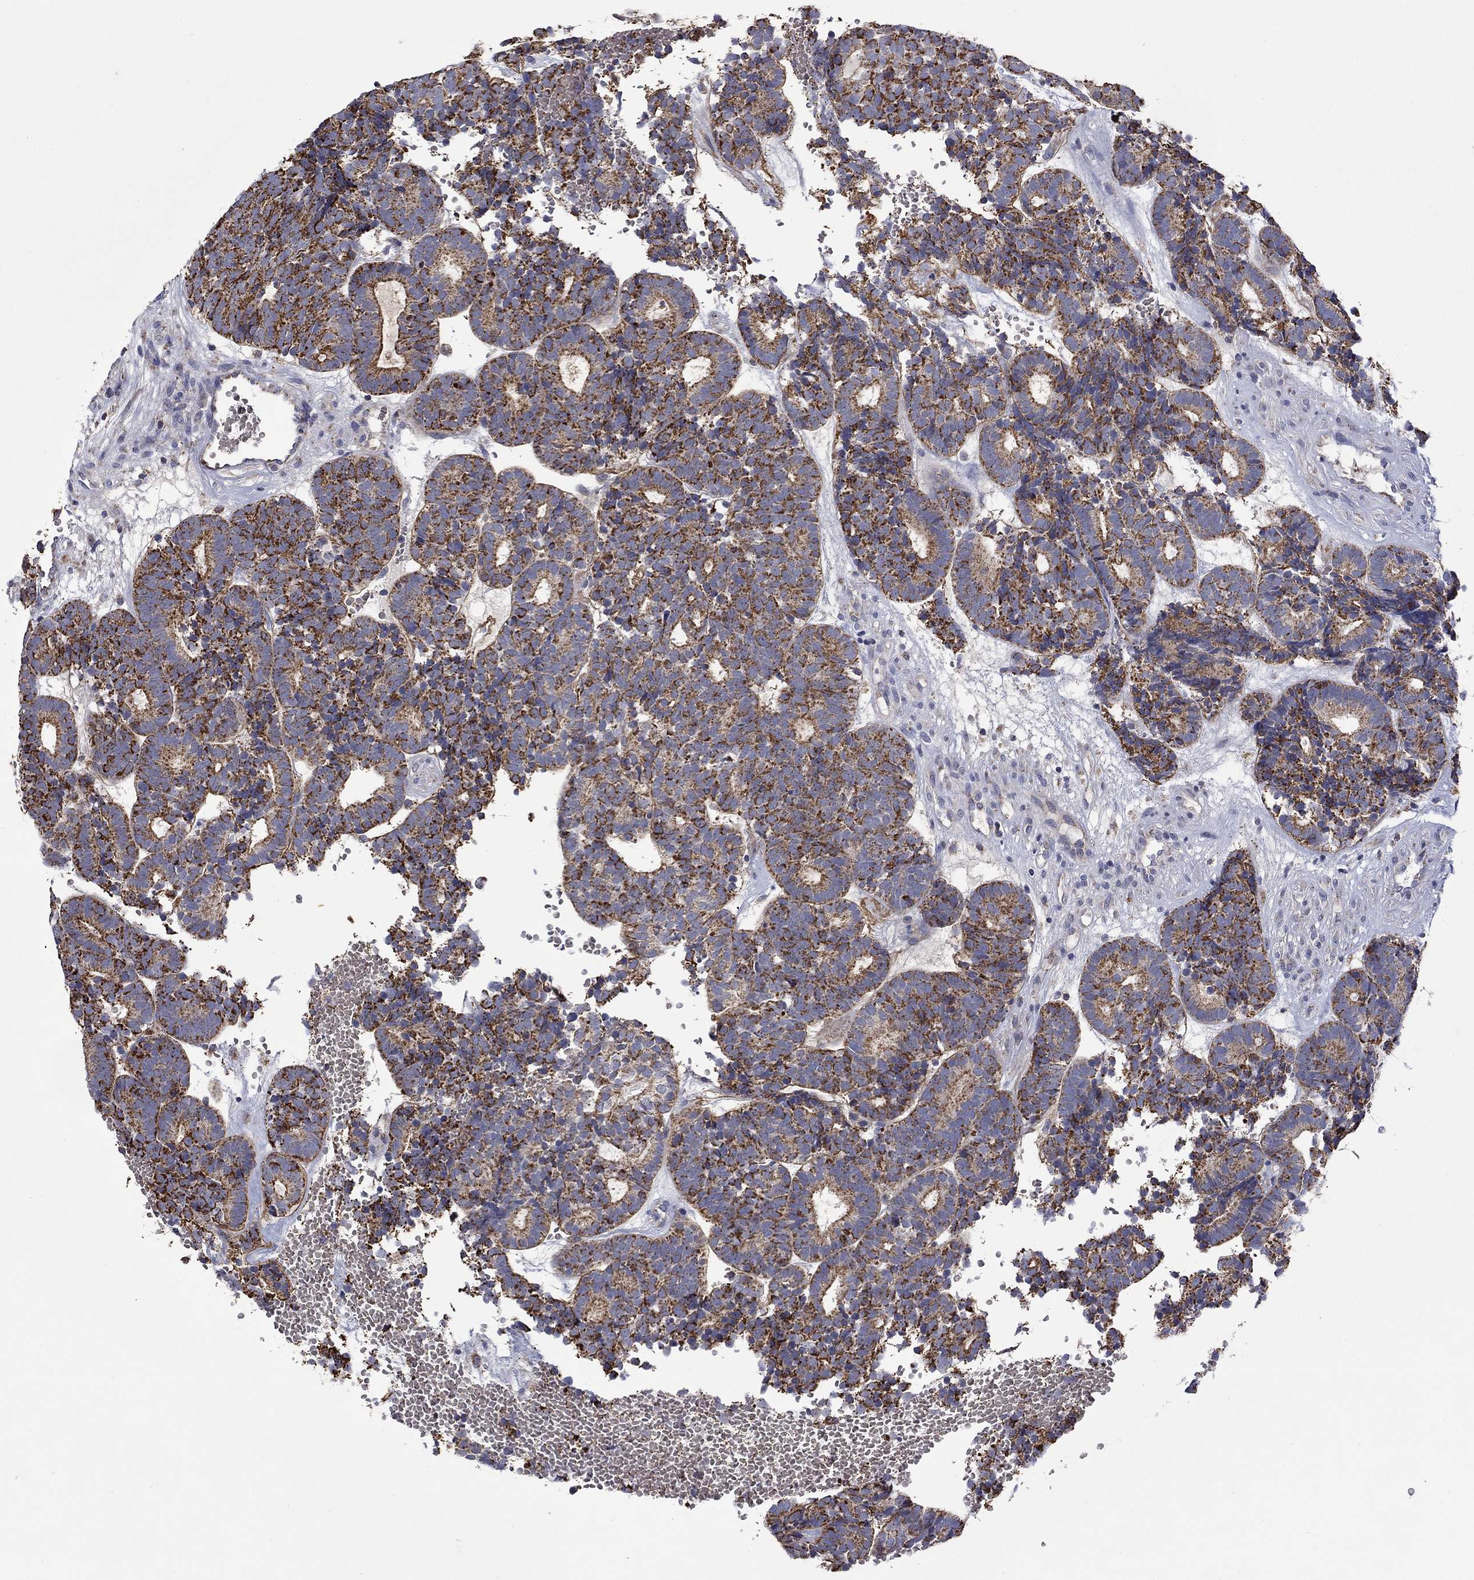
{"staining": {"intensity": "strong", "quantity": "25%-75%", "location": "cytoplasmic/membranous"}, "tissue": "head and neck cancer", "cell_type": "Tumor cells", "image_type": "cancer", "snomed": [{"axis": "morphology", "description": "Adenocarcinoma, NOS"}, {"axis": "topography", "description": "Head-Neck"}], "caption": "Head and neck cancer stained for a protein displays strong cytoplasmic/membranous positivity in tumor cells.", "gene": "HPS5", "patient": {"sex": "female", "age": 81}}